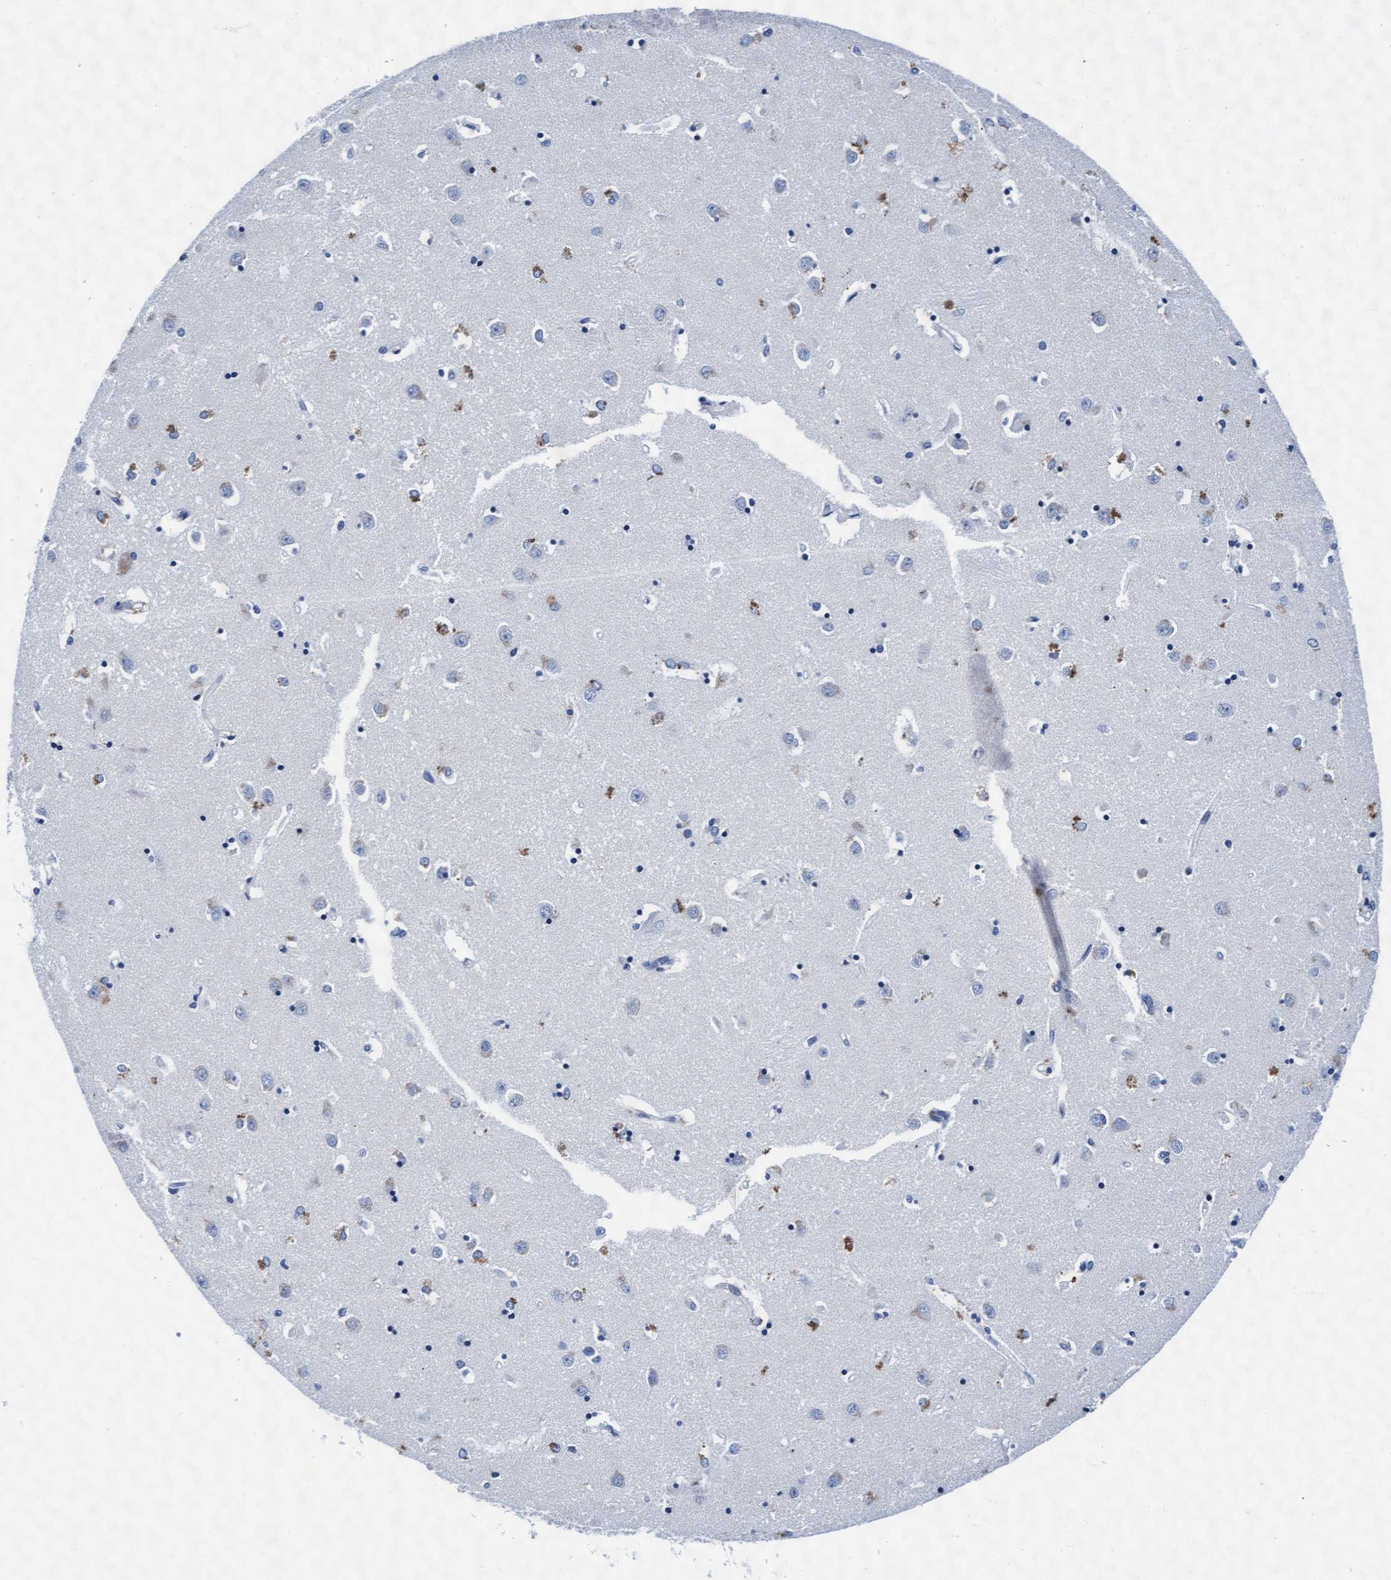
{"staining": {"intensity": "moderate", "quantity": "<25%", "location": "cytoplasmic/membranous"}, "tissue": "caudate", "cell_type": "Glial cells", "image_type": "normal", "snomed": [{"axis": "morphology", "description": "Normal tissue, NOS"}, {"axis": "topography", "description": "Lateral ventricle wall"}], "caption": "IHC of unremarkable caudate displays low levels of moderate cytoplasmic/membranous staining in about <25% of glial cells.", "gene": "ARSG", "patient": {"sex": "male", "age": 45}}